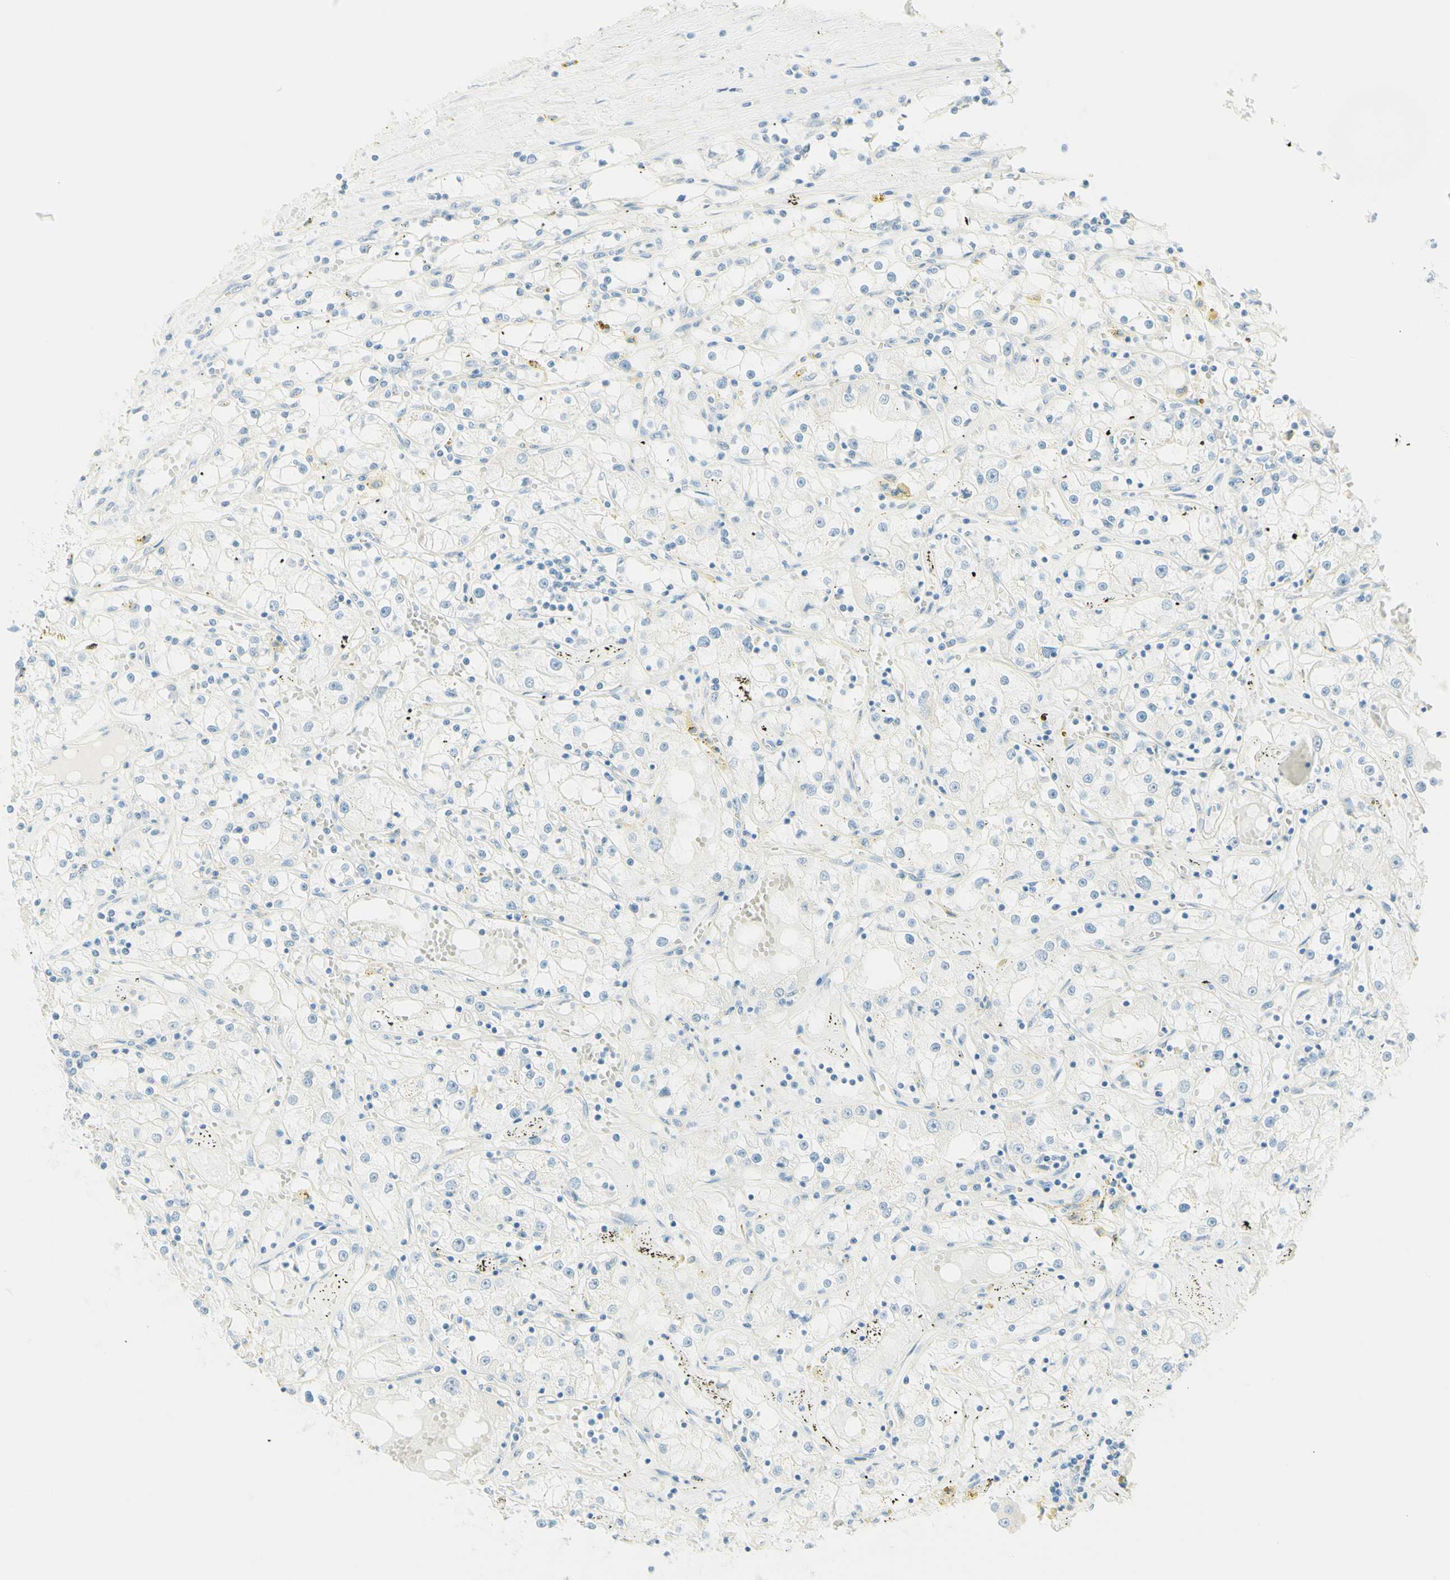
{"staining": {"intensity": "negative", "quantity": "none", "location": "none"}, "tissue": "renal cancer", "cell_type": "Tumor cells", "image_type": "cancer", "snomed": [{"axis": "morphology", "description": "Adenocarcinoma, NOS"}, {"axis": "topography", "description": "Kidney"}], "caption": "A histopathology image of human renal cancer (adenocarcinoma) is negative for staining in tumor cells.", "gene": "TMEM132D", "patient": {"sex": "male", "age": 56}}